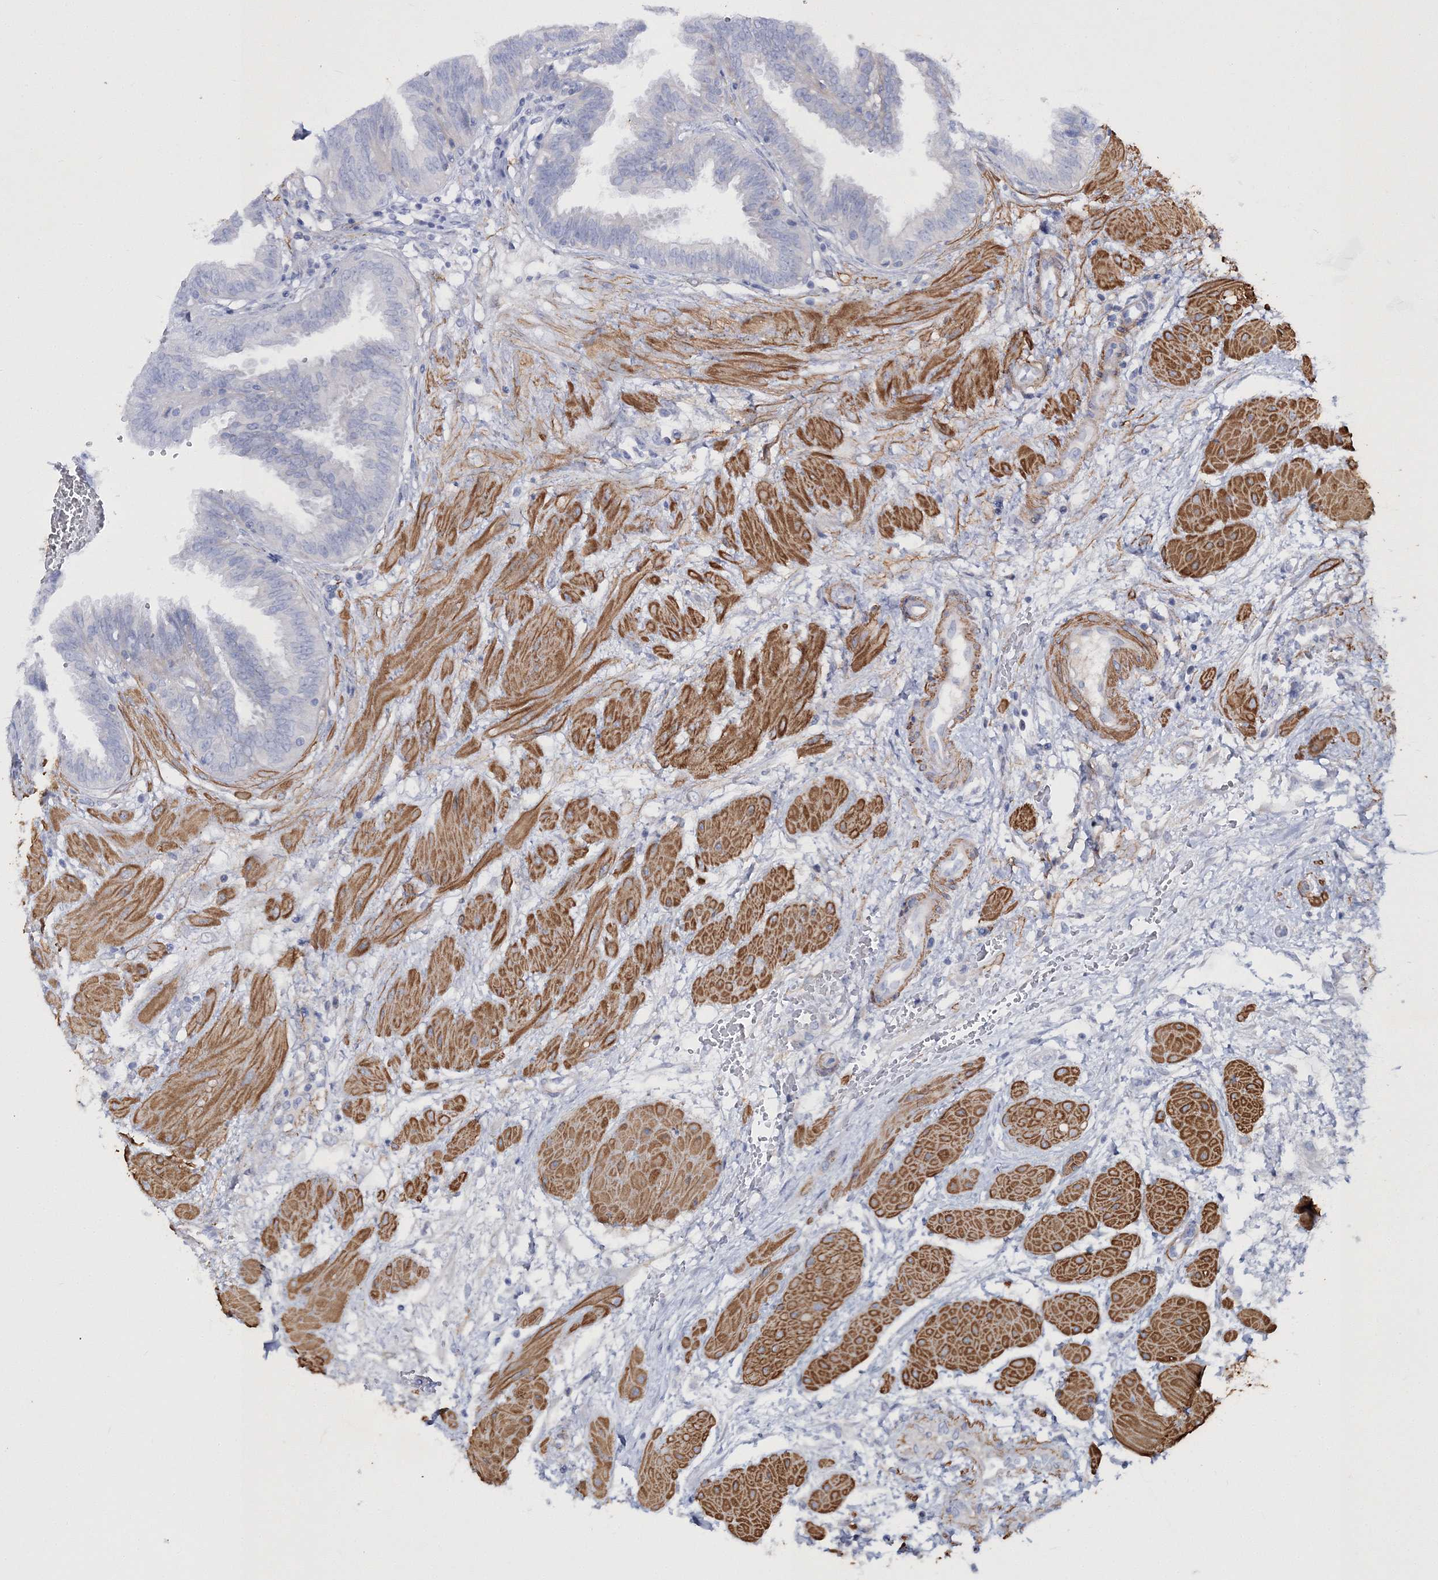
{"staining": {"intensity": "negative", "quantity": "none", "location": "none"}, "tissue": "fallopian tube", "cell_type": "Glandular cells", "image_type": "normal", "snomed": [{"axis": "morphology", "description": "Normal tissue, NOS"}, {"axis": "topography", "description": "Fallopian tube"}, {"axis": "topography", "description": "Placenta"}], "caption": "Fallopian tube stained for a protein using immunohistochemistry (IHC) demonstrates no staining glandular cells.", "gene": "RTN2", "patient": {"sex": "female", "age": 32}}